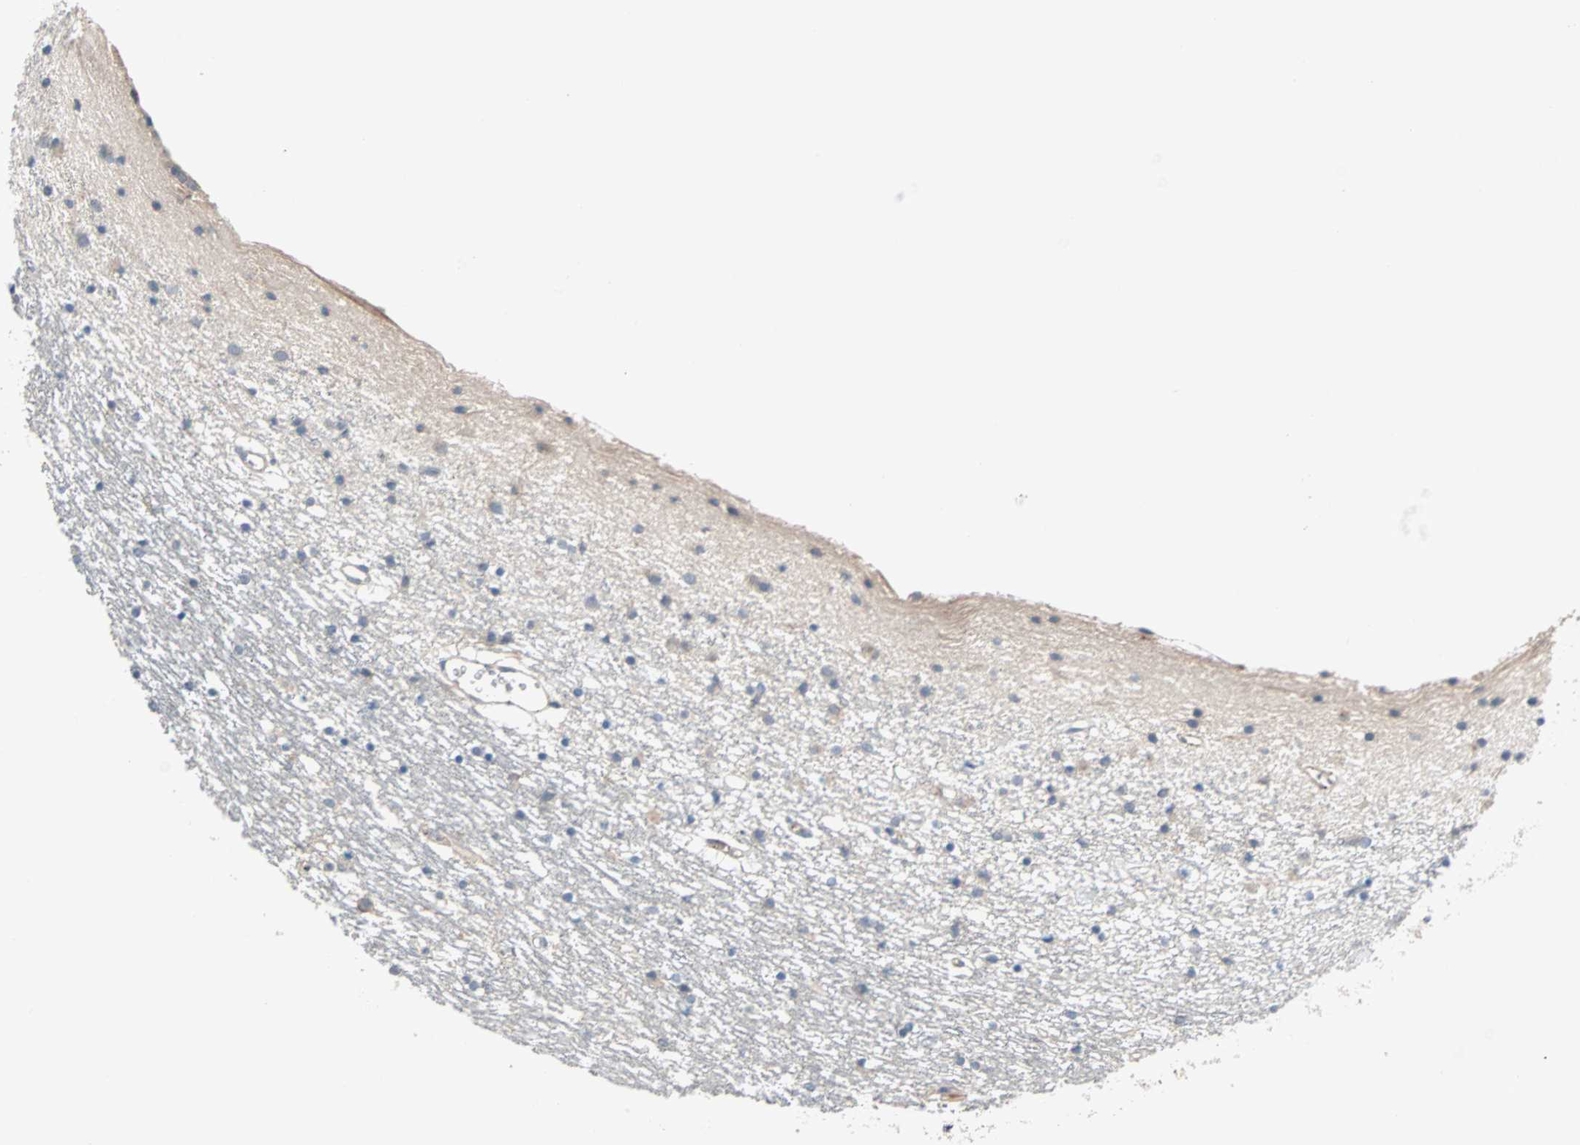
{"staining": {"intensity": "negative", "quantity": "none", "location": "none"}, "tissue": "caudate", "cell_type": "Glial cells", "image_type": "normal", "snomed": [{"axis": "morphology", "description": "Normal tissue, NOS"}, {"axis": "topography", "description": "Lateral ventricle wall"}], "caption": "Protein analysis of normal caudate exhibits no significant staining in glial cells.", "gene": "MAP4K1", "patient": {"sex": "male", "age": 45}}